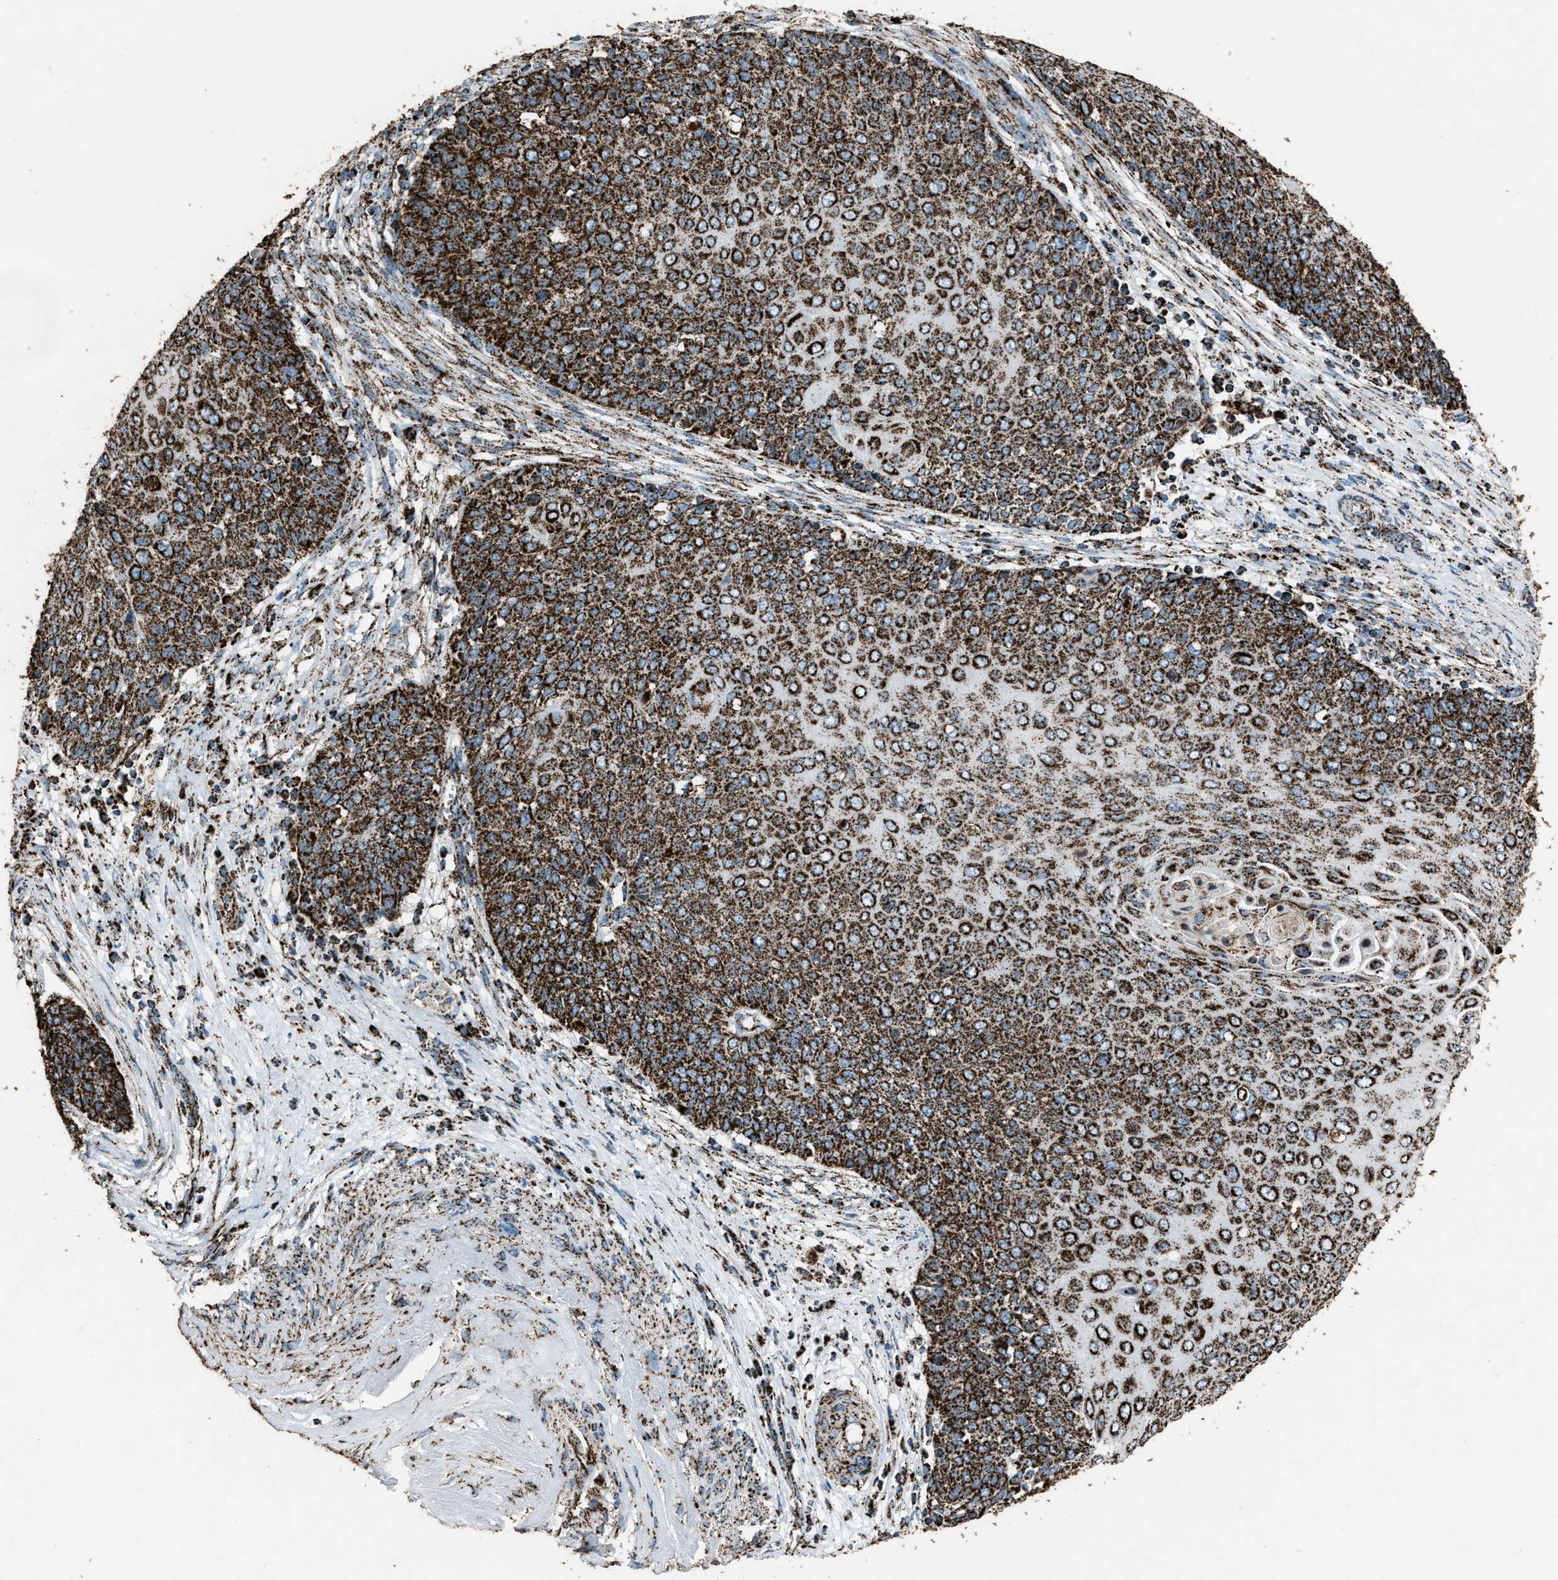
{"staining": {"intensity": "strong", "quantity": ">75%", "location": "cytoplasmic/membranous"}, "tissue": "cervical cancer", "cell_type": "Tumor cells", "image_type": "cancer", "snomed": [{"axis": "morphology", "description": "Squamous cell carcinoma, NOS"}, {"axis": "topography", "description": "Cervix"}], "caption": "Immunohistochemistry (IHC) (DAB (3,3'-diaminobenzidine)) staining of human cervical squamous cell carcinoma exhibits strong cytoplasmic/membranous protein positivity in approximately >75% of tumor cells.", "gene": "MDH2", "patient": {"sex": "female", "age": 39}}